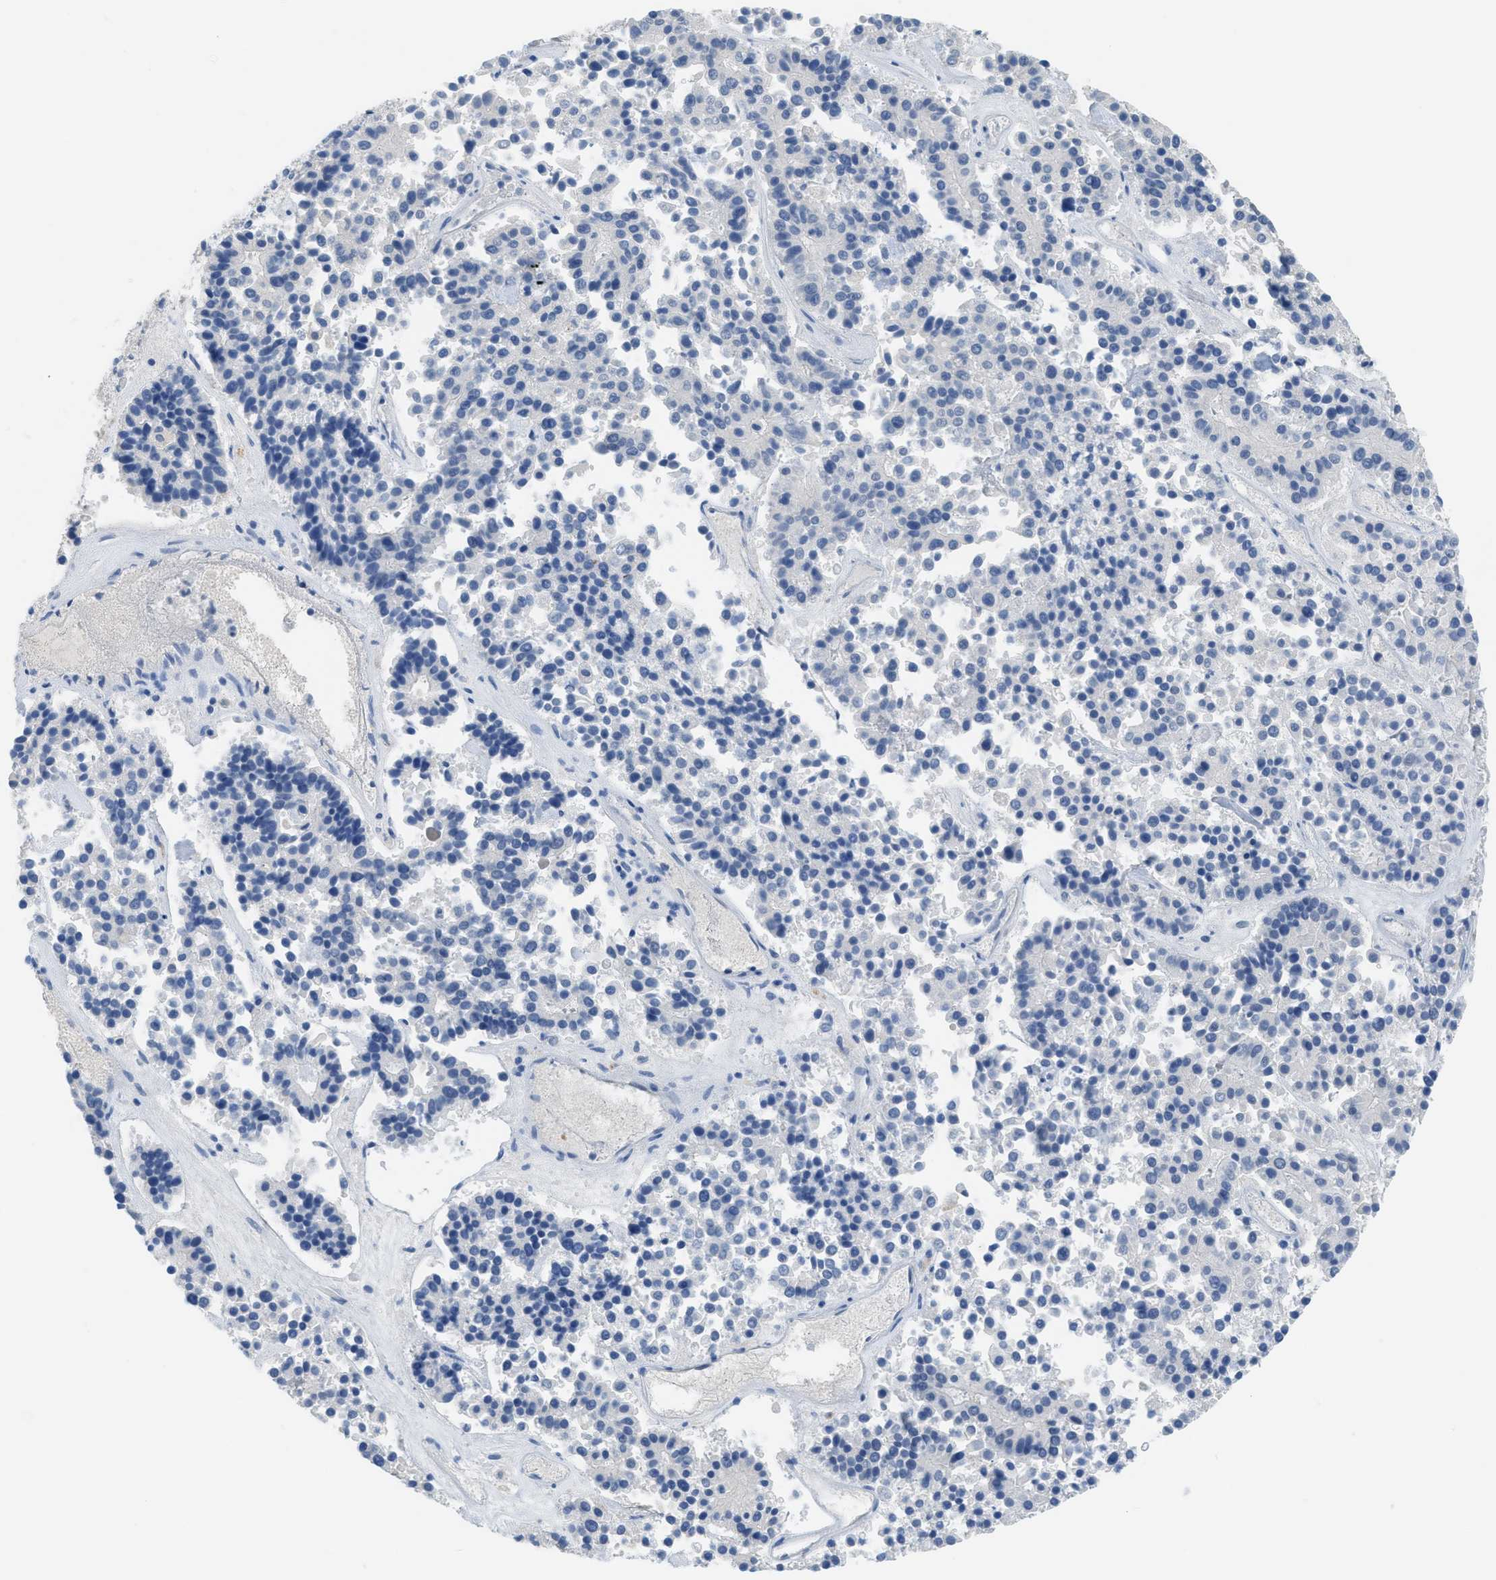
{"staining": {"intensity": "negative", "quantity": "none", "location": "none"}, "tissue": "pancreatic cancer", "cell_type": "Tumor cells", "image_type": "cancer", "snomed": [{"axis": "morphology", "description": "Adenocarcinoma, NOS"}, {"axis": "topography", "description": "Pancreas"}], "caption": "DAB immunohistochemical staining of human pancreatic cancer (adenocarcinoma) demonstrates no significant positivity in tumor cells.", "gene": "CNNM4", "patient": {"sex": "male", "age": 50}}